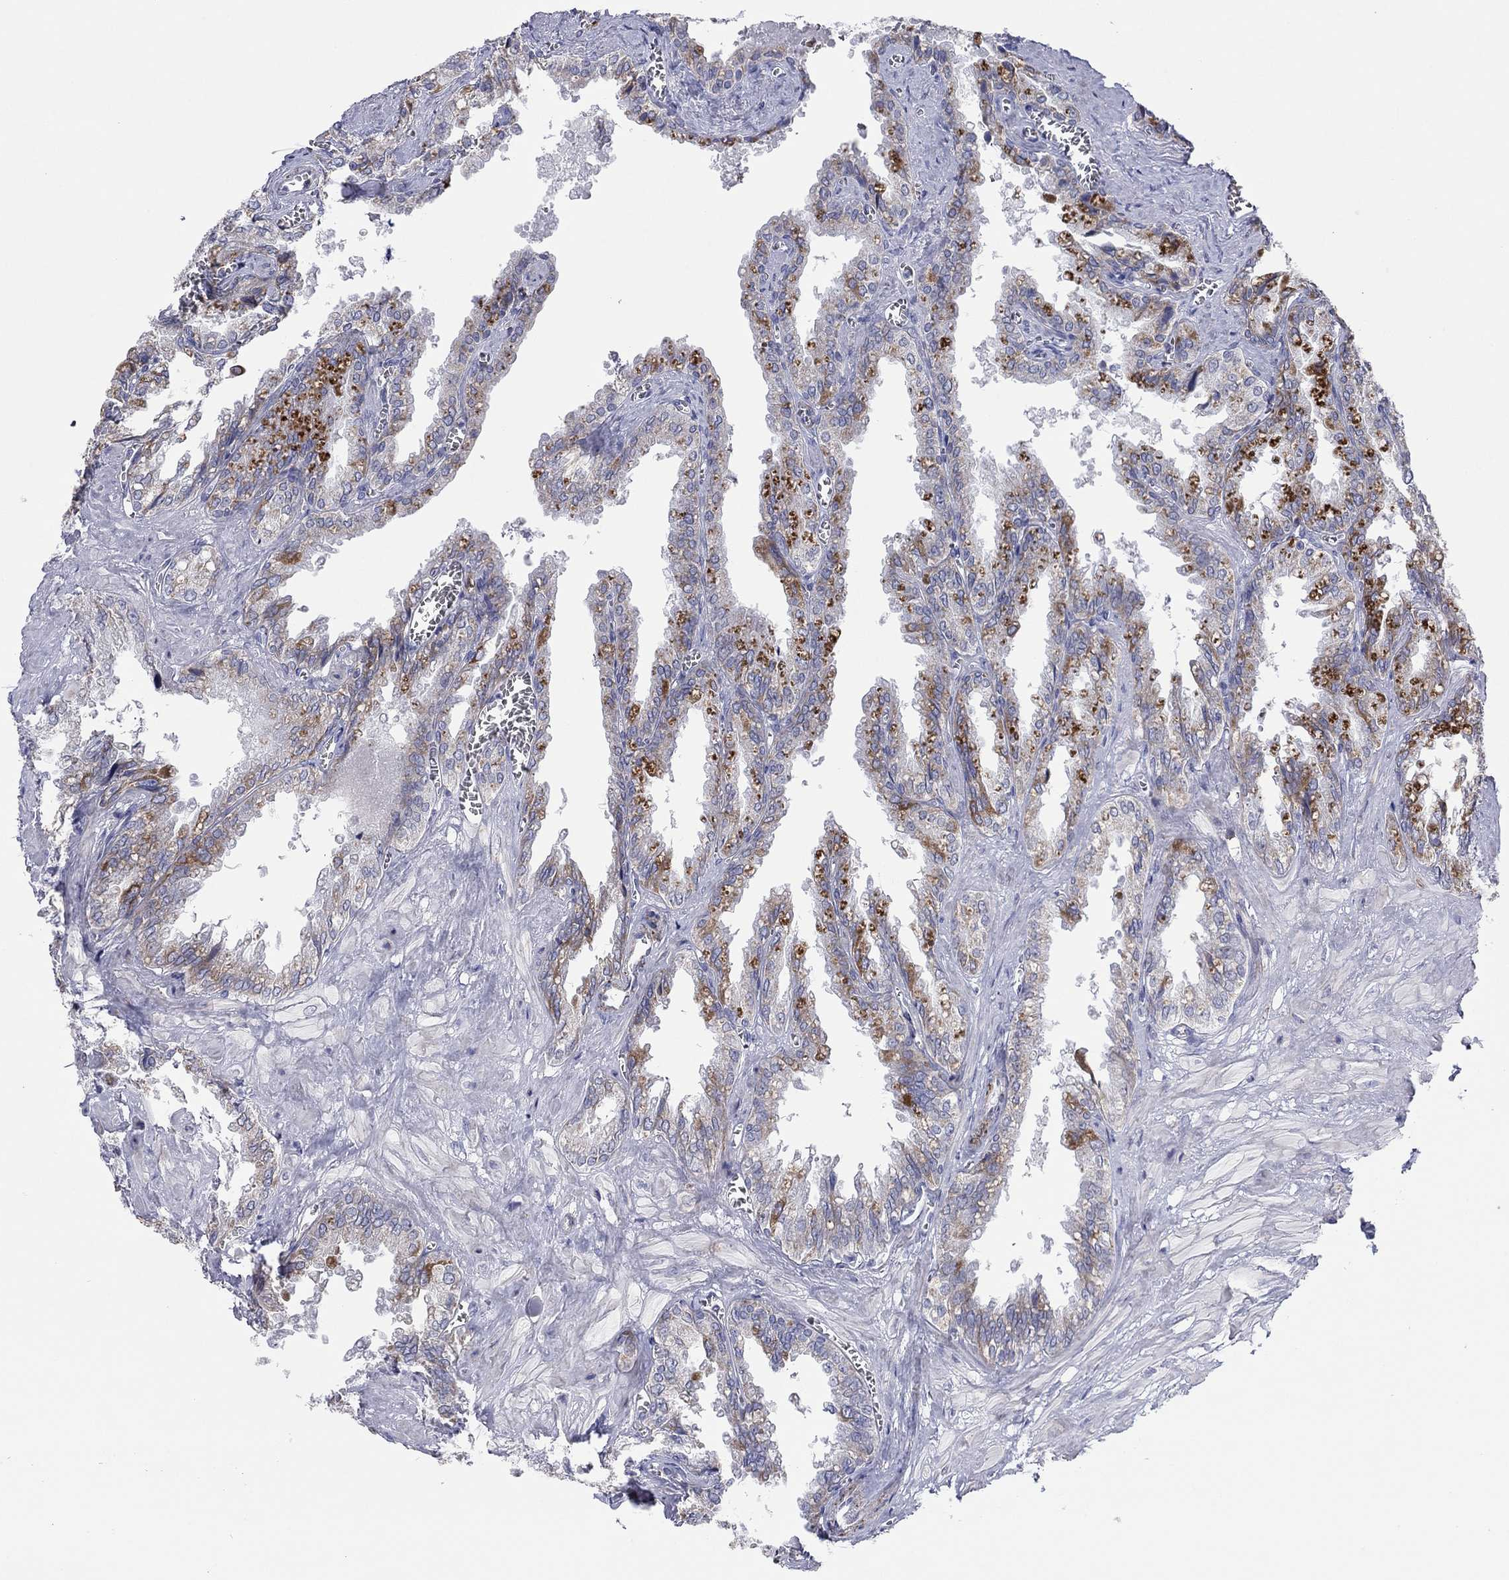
{"staining": {"intensity": "strong", "quantity": "<25%", "location": "cytoplasmic/membranous"}, "tissue": "seminal vesicle", "cell_type": "Glandular cells", "image_type": "normal", "snomed": [{"axis": "morphology", "description": "Normal tissue, NOS"}, {"axis": "topography", "description": "Seminal veicle"}], "caption": "Benign seminal vesicle demonstrates strong cytoplasmic/membranous staining in approximately <25% of glandular cells, visualized by immunohistochemistry. The staining was performed using DAB (3,3'-diaminobenzidine) to visualize the protein expression in brown, while the nuclei were stained in blue with hematoxylin (Magnification: 20x).", "gene": "MGST3", "patient": {"sex": "male", "age": 67}}